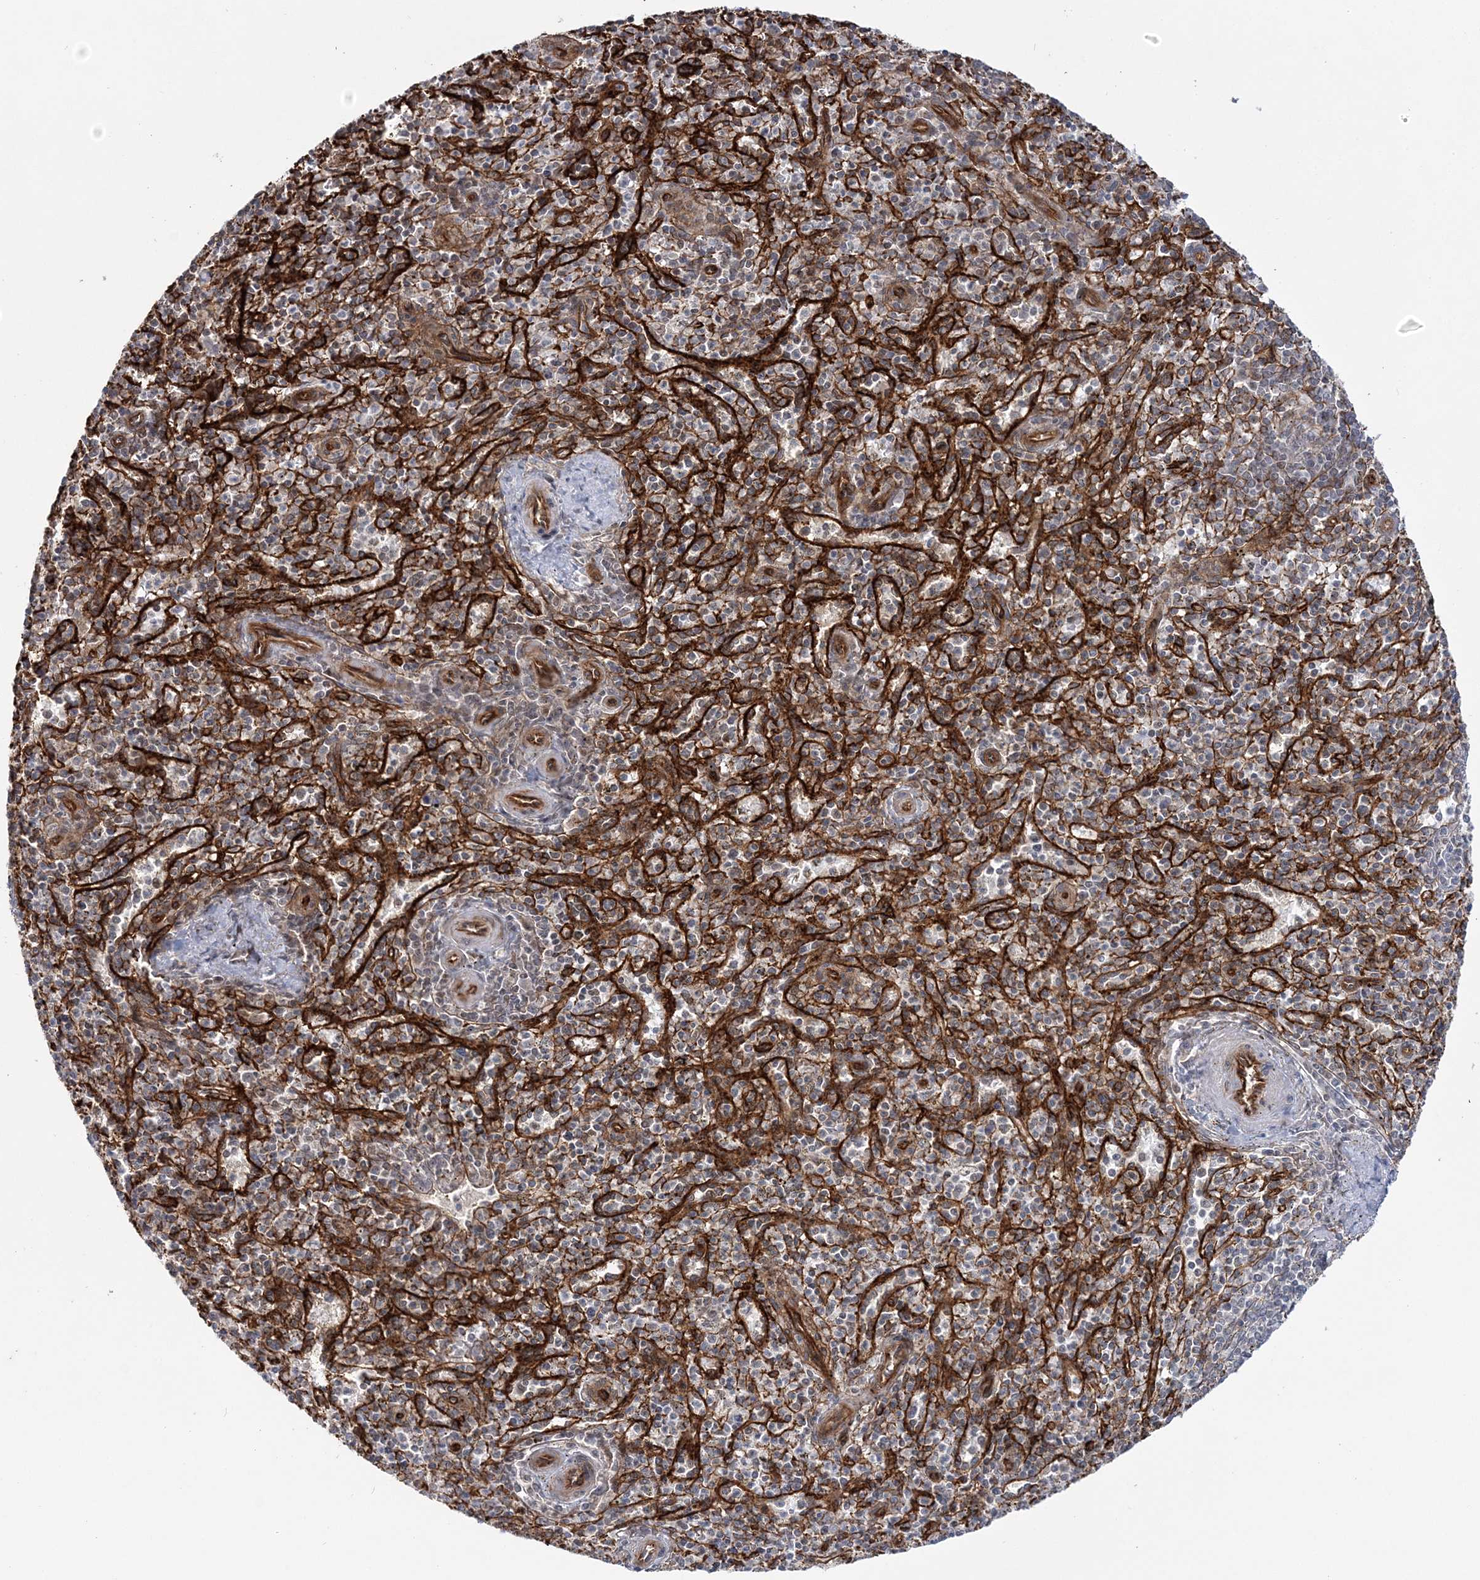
{"staining": {"intensity": "negative", "quantity": "none", "location": "none"}, "tissue": "spleen", "cell_type": "Cells in red pulp", "image_type": "normal", "snomed": [{"axis": "morphology", "description": "Normal tissue, NOS"}, {"axis": "topography", "description": "Spleen"}], "caption": "IHC of unremarkable human spleen reveals no staining in cells in red pulp.", "gene": "AFAP1L2", "patient": {"sex": "male", "age": 72}}